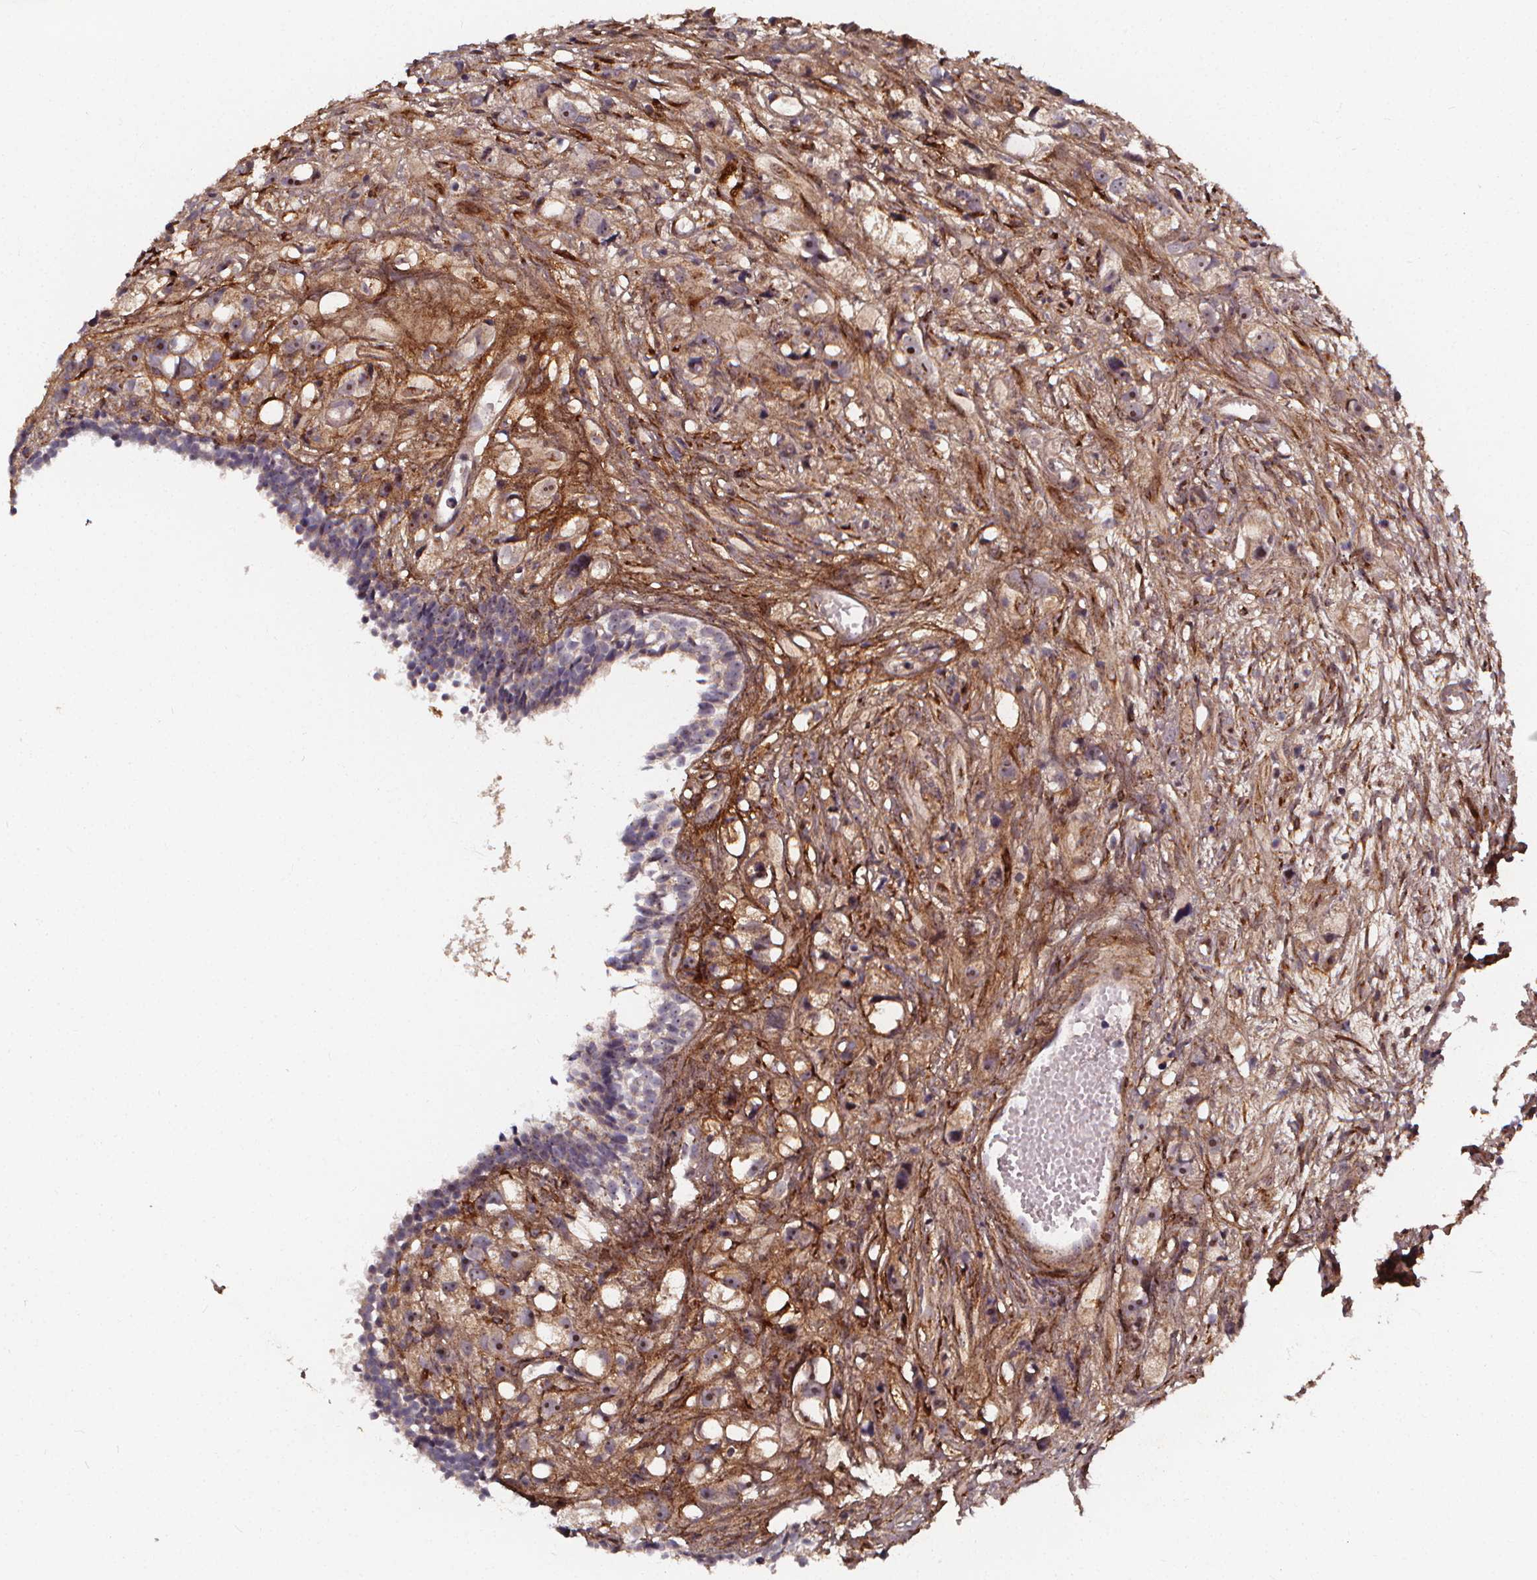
{"staining": {"intensity": "weak", "quantity": "<25%", "location": "cytoplasmic/membranous"}, "tissue": "prostate cancer", "cell_type": "Tumor cells", "image_type": "cancer", "snomed": [{"axis": "morphology", "description": "Adenocarcinoma, High grade"}, {"axis": "topography", "description": "Prostate"}], "caption": "Prostate cancer (high-grade adenocarcinoma) stained for a protein using IHC exhibits no positivity tumor cells.", "gene": "AEBP1", "patient": {"sex": "male", "age": 75}}